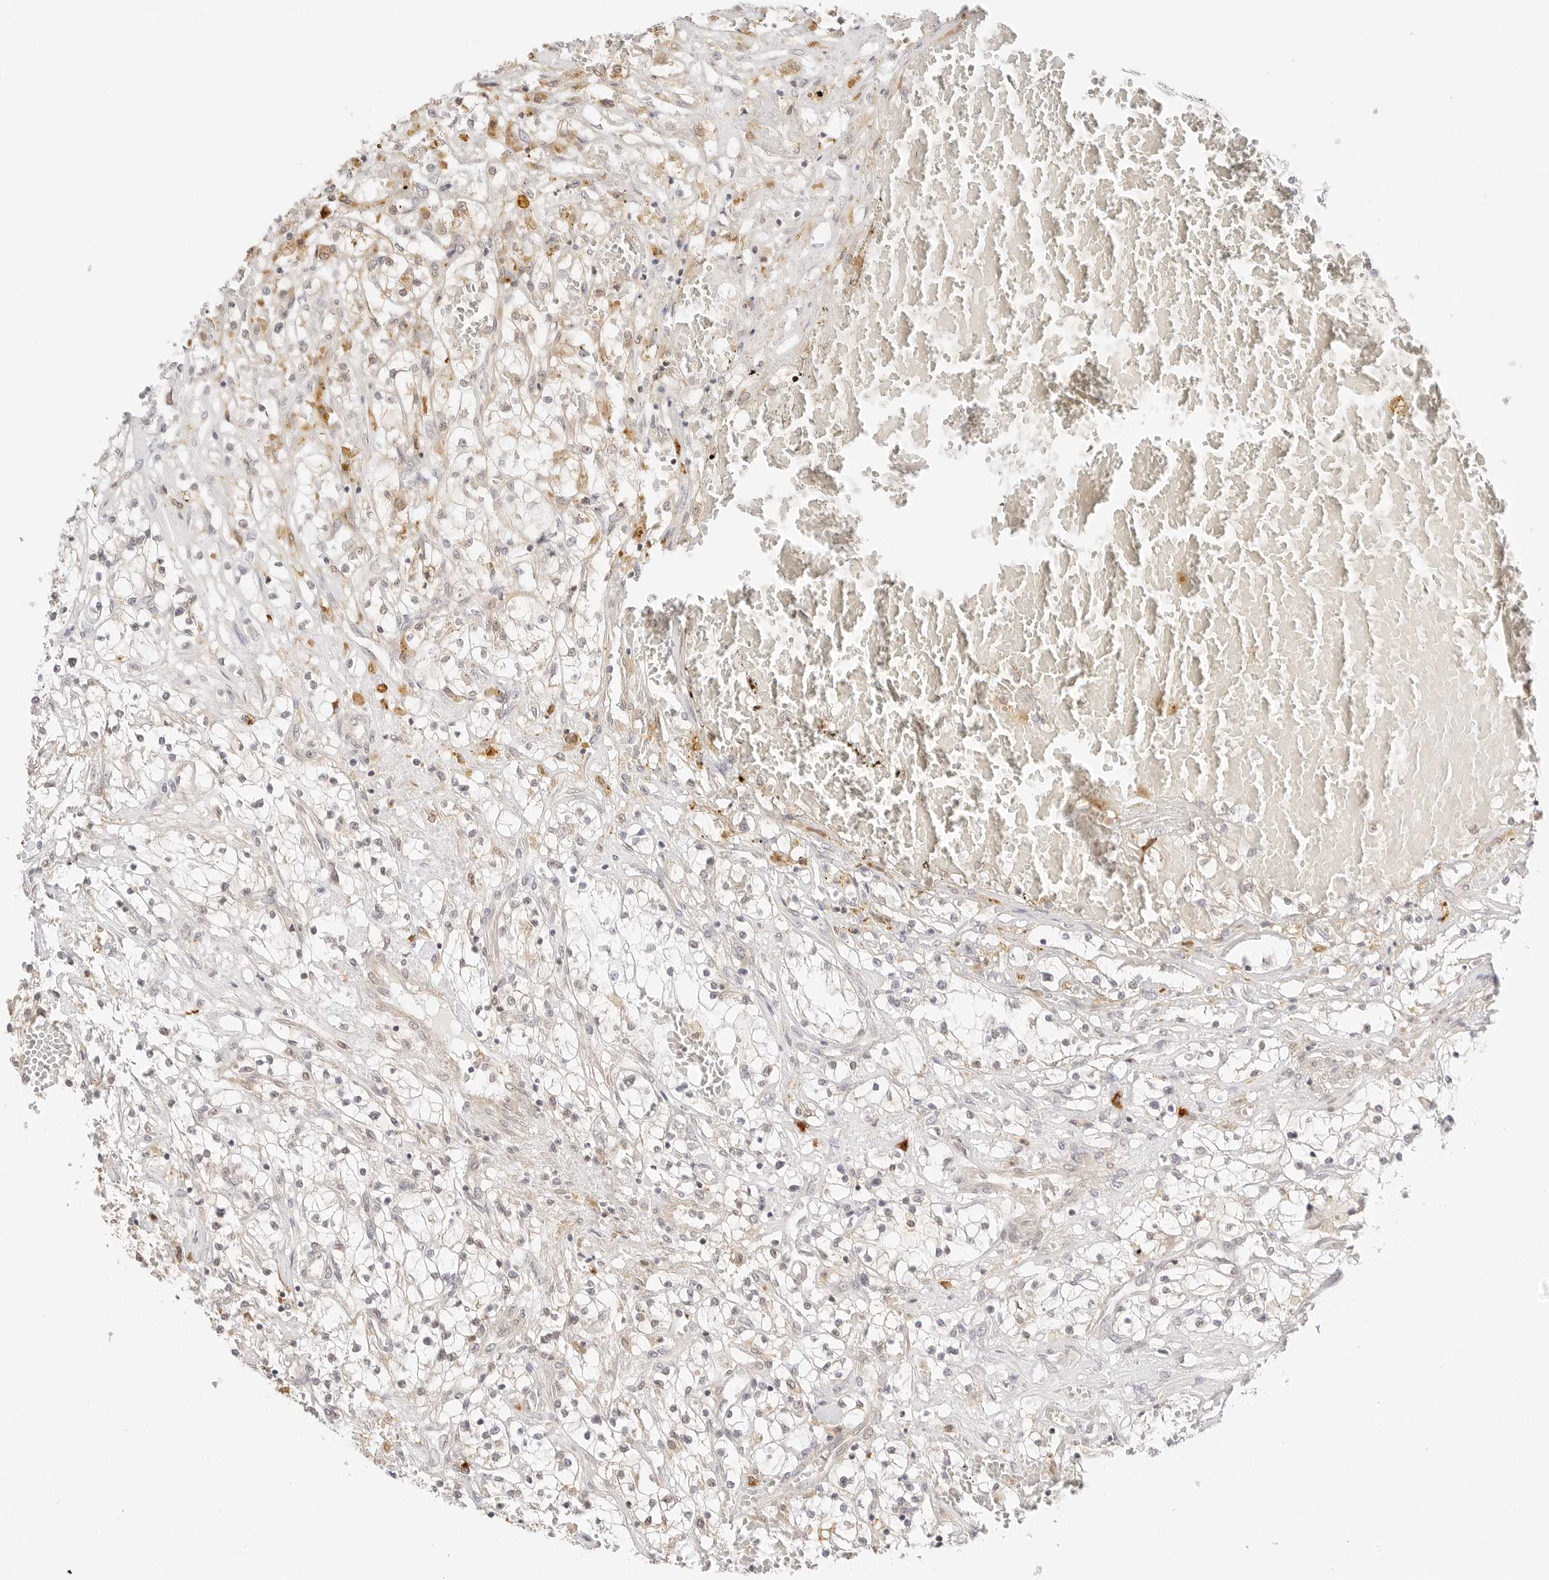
{"staining": {"intensity": "weak", "quantity": "25%-75%", "location": "cytoplasmic/membranous,nuclear"}, "tissue": "renal cancer", "cell_type": "Tumor cells", "image_type": "cancer", "snomed": [{"axis": "morphology", "description": "Normal tissue, NOS"}, {"axis": "morphology", "description": "Adenocarcinoma, NOS"}, {"axis": "topography", "description": "Kidney"}], "caption": "Protein staining of renal cancer (adenocarcinoma) tissue exhibits weak cytoplasmic/membranous and nuclear expression in approximately 25%-75% of tumor cells. (DAB (3,3'-diaminobenzidine) IHC with brightfield microscopy, high magnification).", "gene": "TEKT2", "patient": {"sex": "male", "age": 68}}